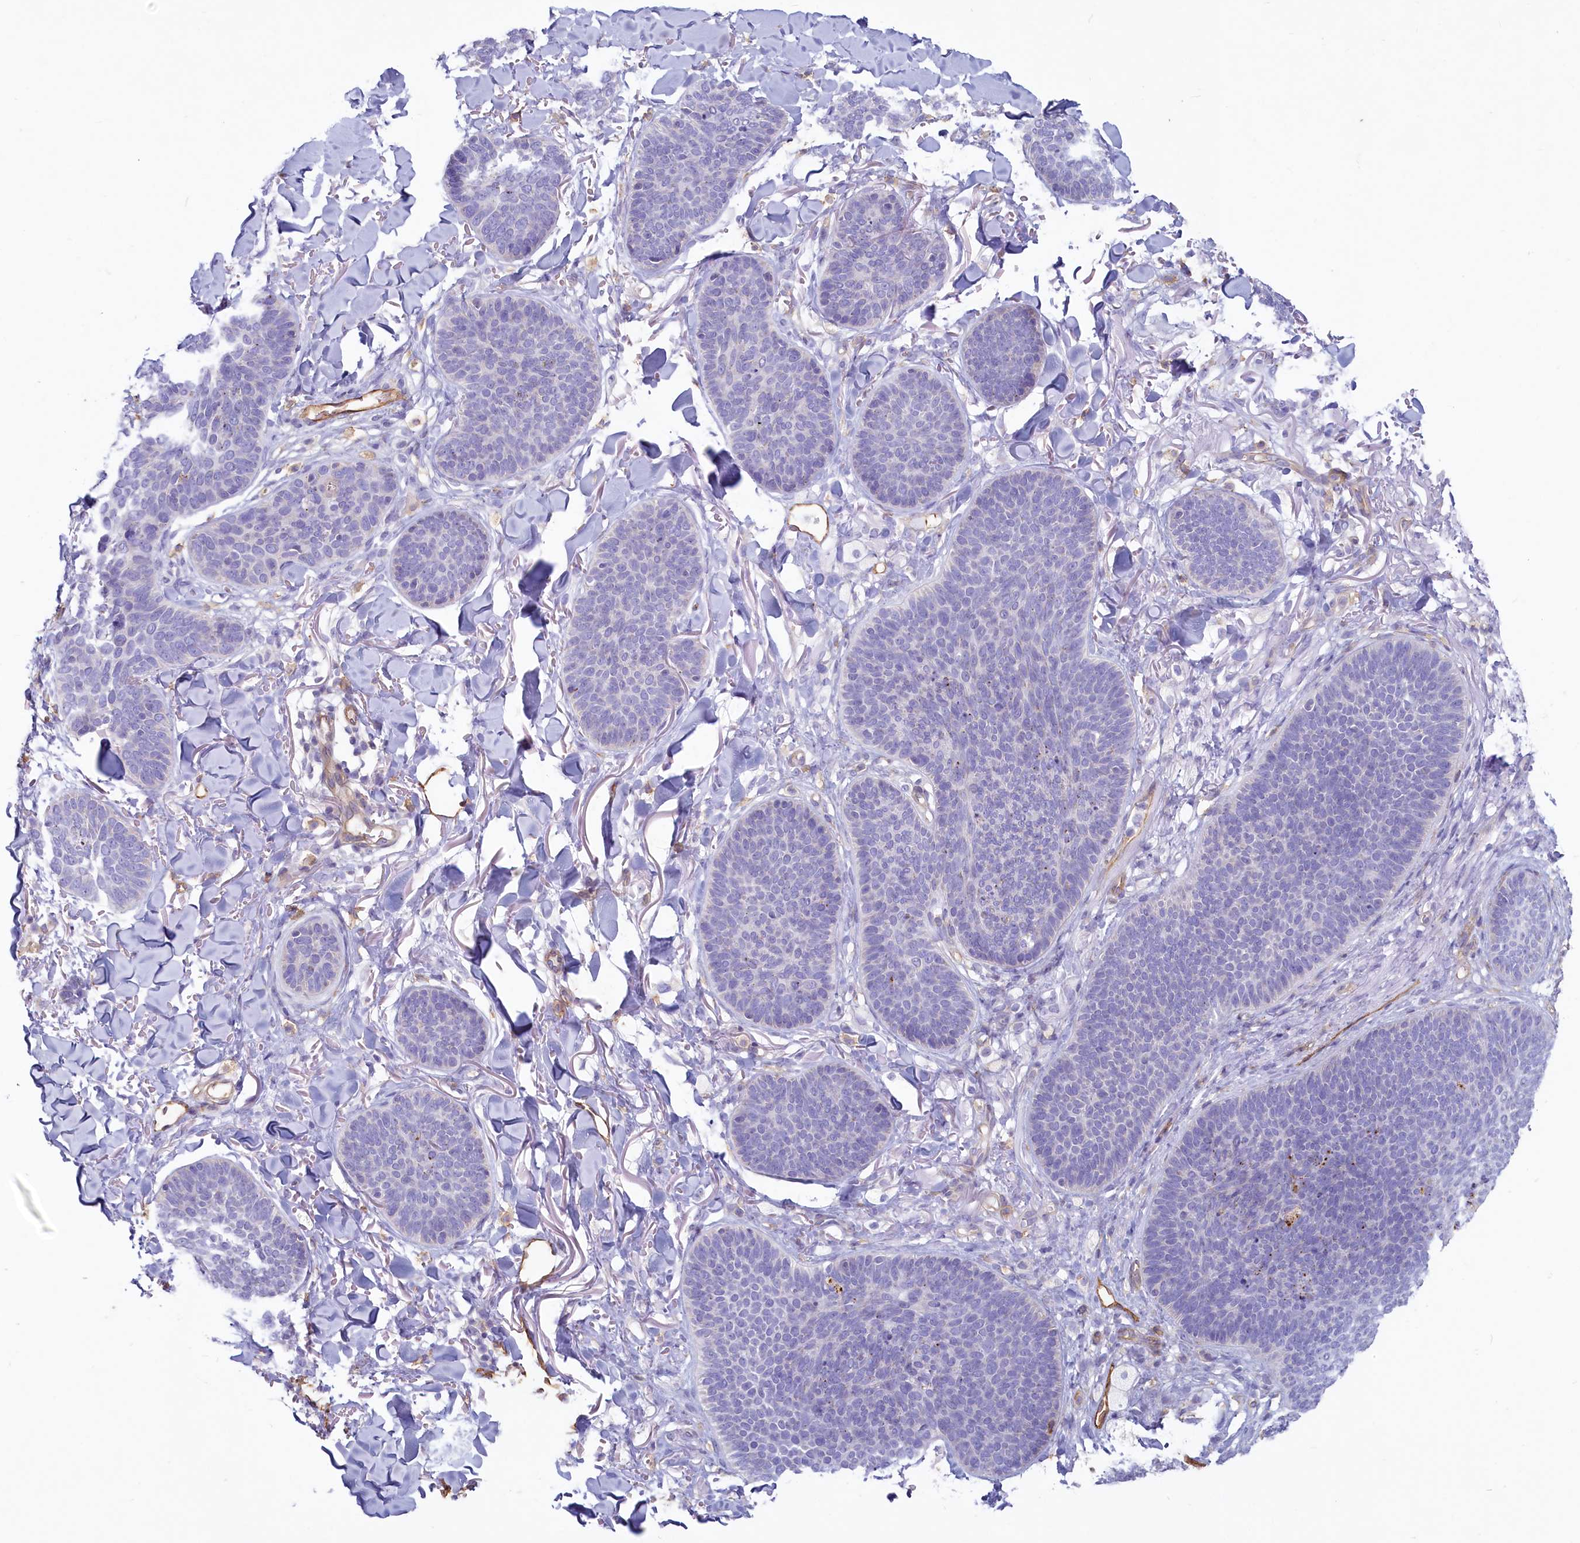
{"staining": {"intensity": "negative", "quantity": "none", "location": "none"}, "tissue": "skin cancer", "cell_type": "Tumor cells", "image_type": "cancer", "snomed": [{"axis": "morphology", "description": "Basal cell carcinoma"}, {"axis": "topography", "description": "Skin"}], "caption": "Tumor cells show no significant protein expression in basal cell carcinoma (skin).", "gene": "LMOD3", "patient": {"sex": "male", "age": 85}}